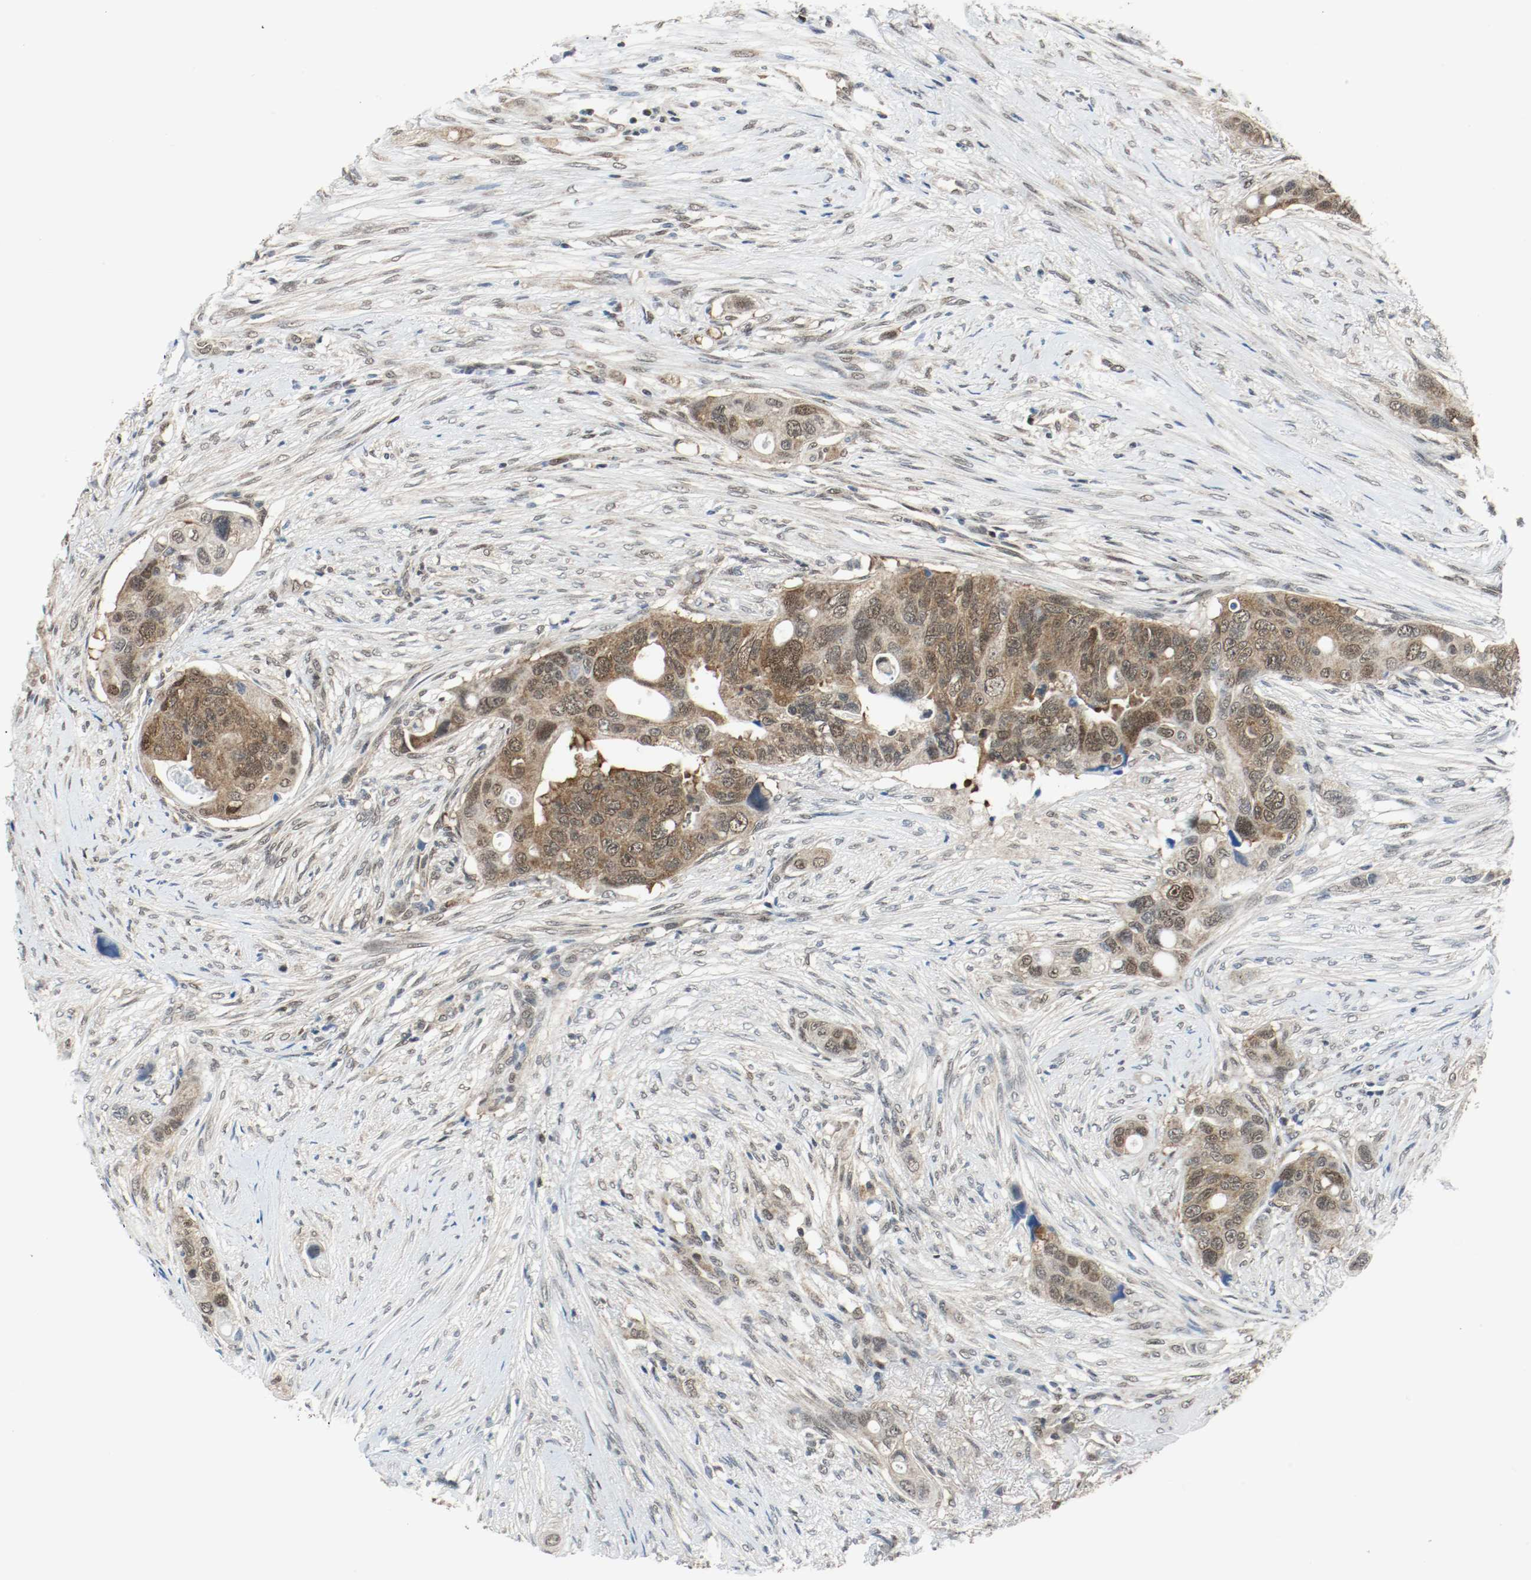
{"staining": {"intensity": "moderate", "quantity": ">75%", "location": "cytoplasmic/membranous,nuclear"}, "tissue": "colorectal cancer", "cell_type": "Tumor cells", "image_type": "cancer", "snomed": [{"axis": "morphology", "description": "Adenocarcinoma, NOS"}, {"axis": "topography", "description": "Colon"}], "caption": "Human colorectal cancer stained with a brown dye displays moderate cytoplasmic/membranous and nuclear positive expression in about >75% of tumor cells.", "gene": "PPME1", "patient": {"sex": "female", "age": 57}}